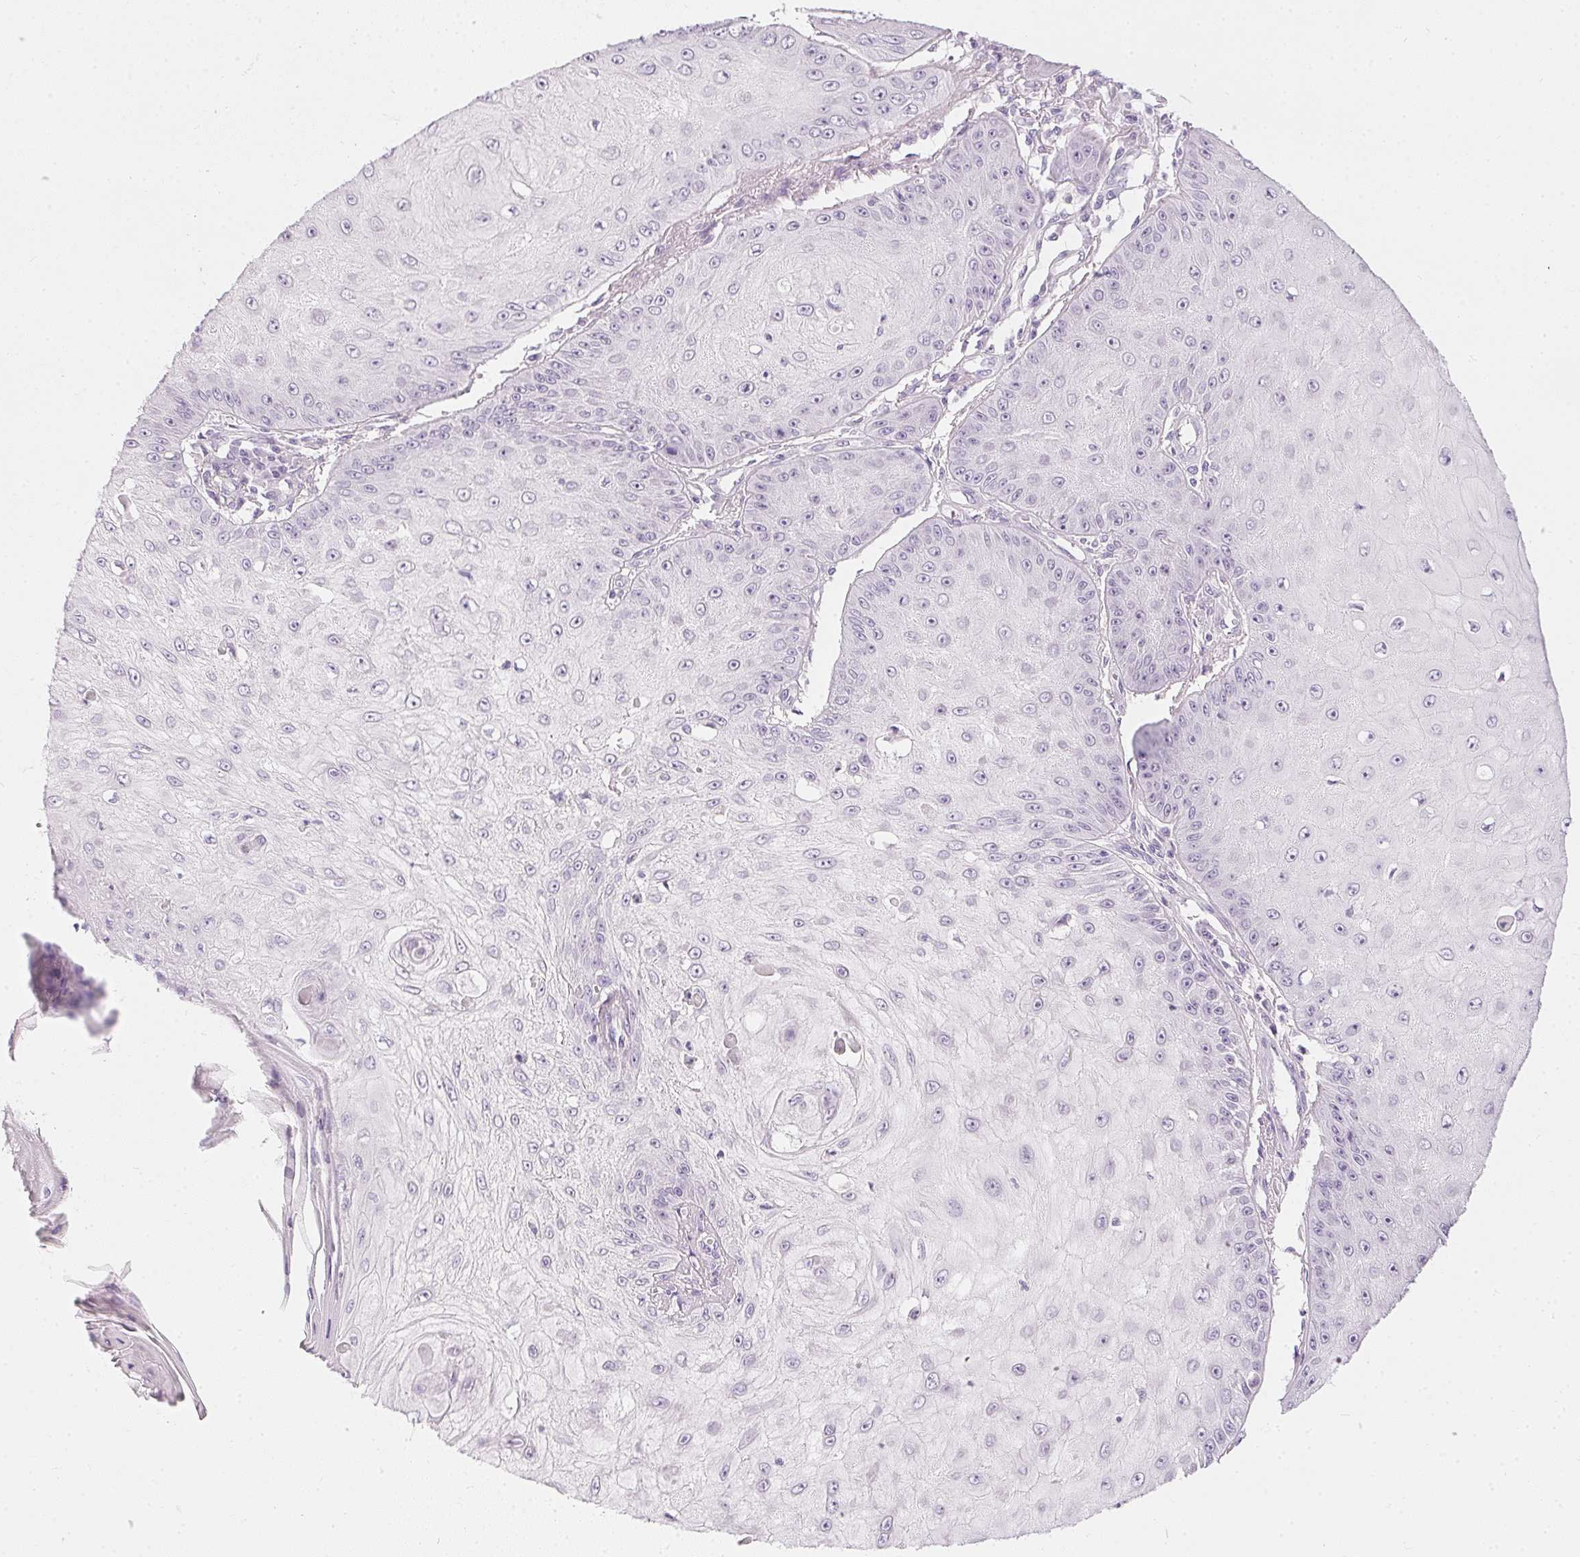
{"staining": {"intensity": "negative", "quantity": "none", "location": "none"}, "tissue": "skin cancer", "cell_type": "Tumor cells", "image_type": "cancer", "snomed": [{"axis": "morphology", "description": "Squamous cell carcinoma, NOS"}, {"axis": "topography", "description": "Skin"}], "caption": "The image displays no significant positivity in tumor cells of skin squamous cell carcinoma.", "gene": "PPY", "patient": {"sex": "male", "age": 70}}